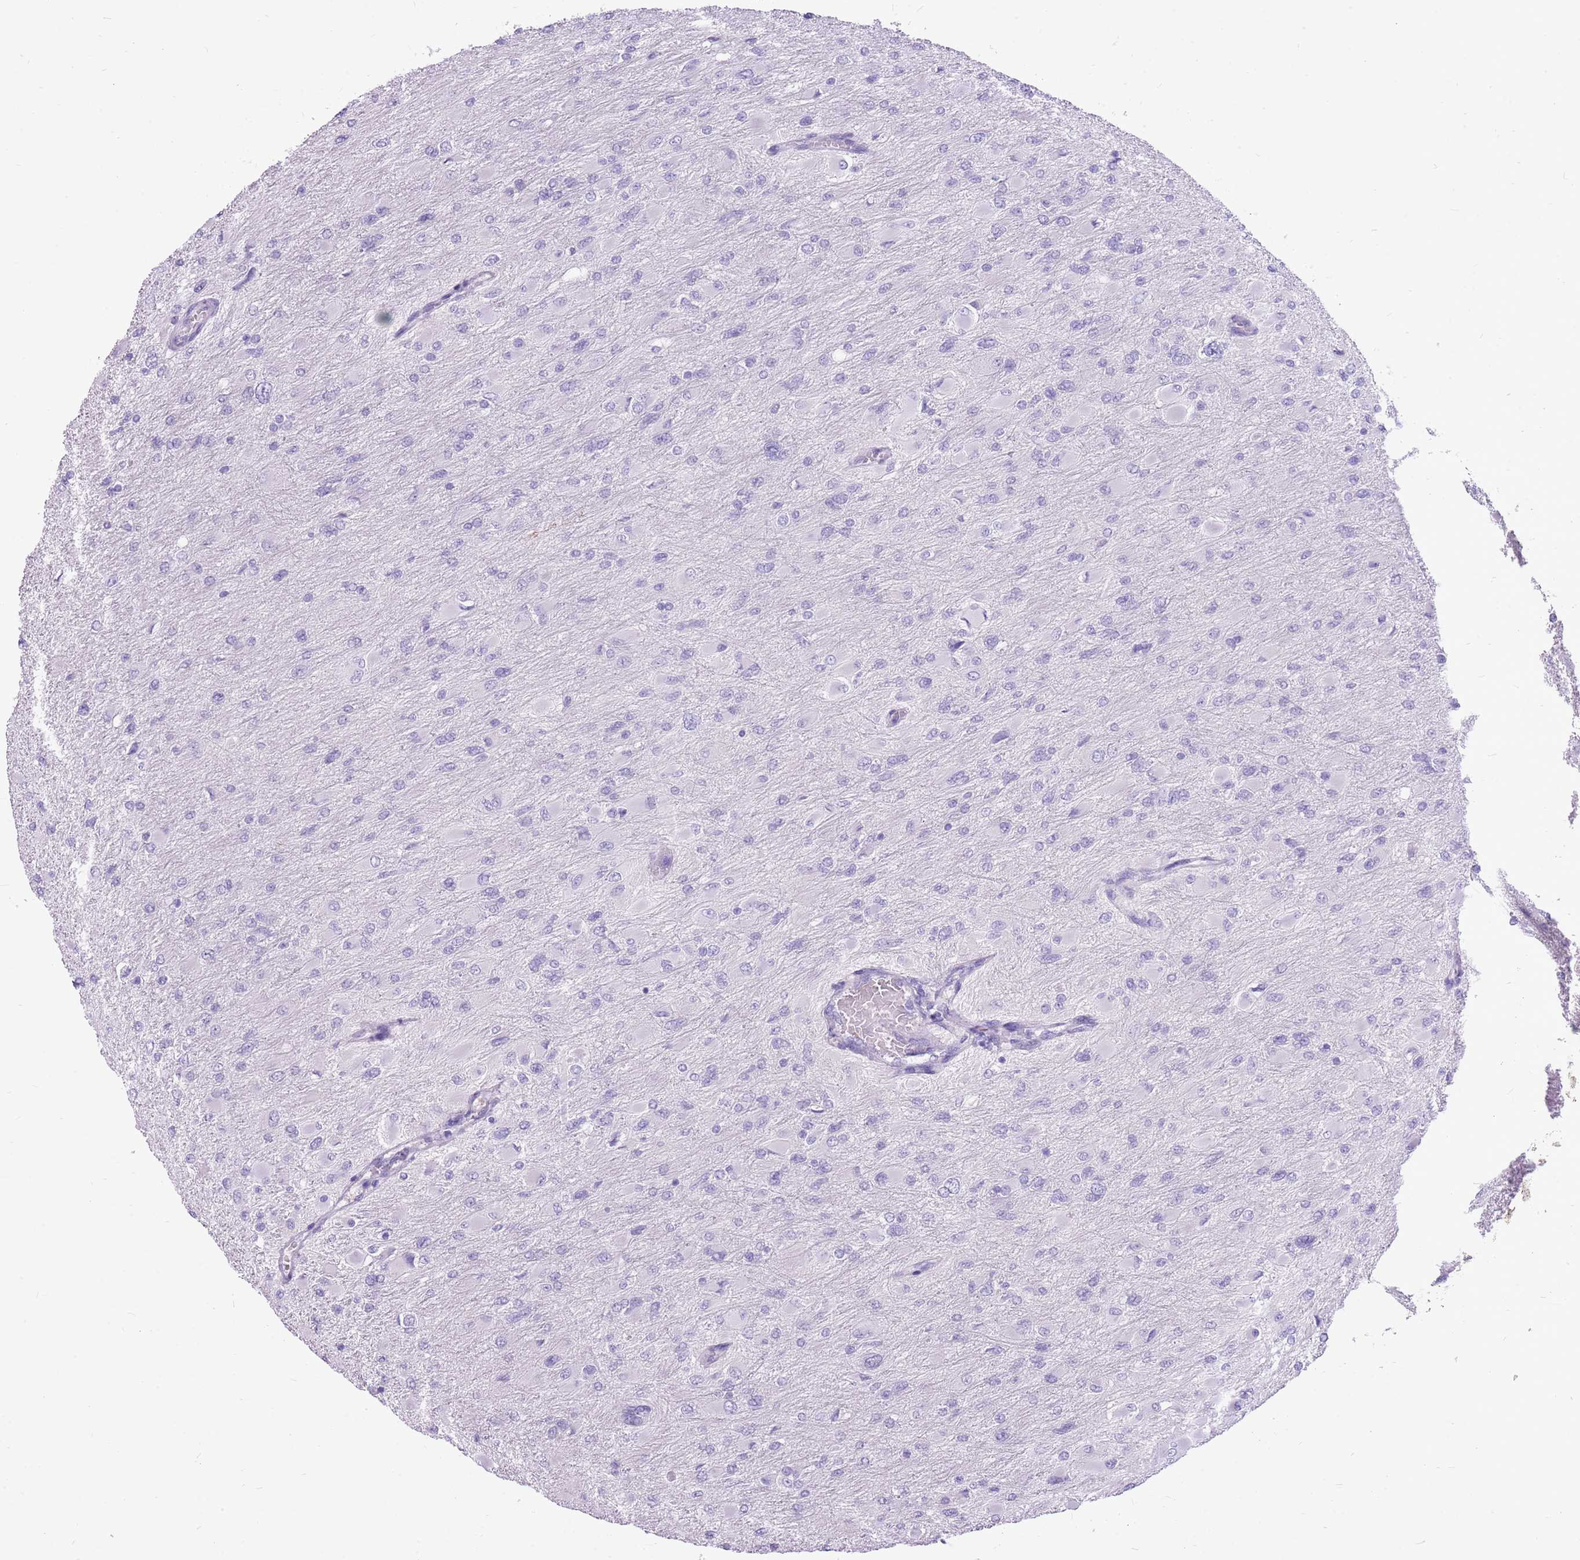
{"staining": {"intensity": "negative", "quantity": "none", "location": "none"}, "tissue": "glioma", "cell_type": "Tumor cells", "image_type": "cancer", "snomed": [{"axis": "morphology", "description": "Glioma, malignant, High grade"}, {"axis": "topography", "description": "Cerebral cortex"}], "caption": "Immunohistochemical staining of human malignant glioma (high-grade) reveals no significant staining in tumor cells.", "gene": "ZNF425", "patient": {"sex": "female", "age": 36}}